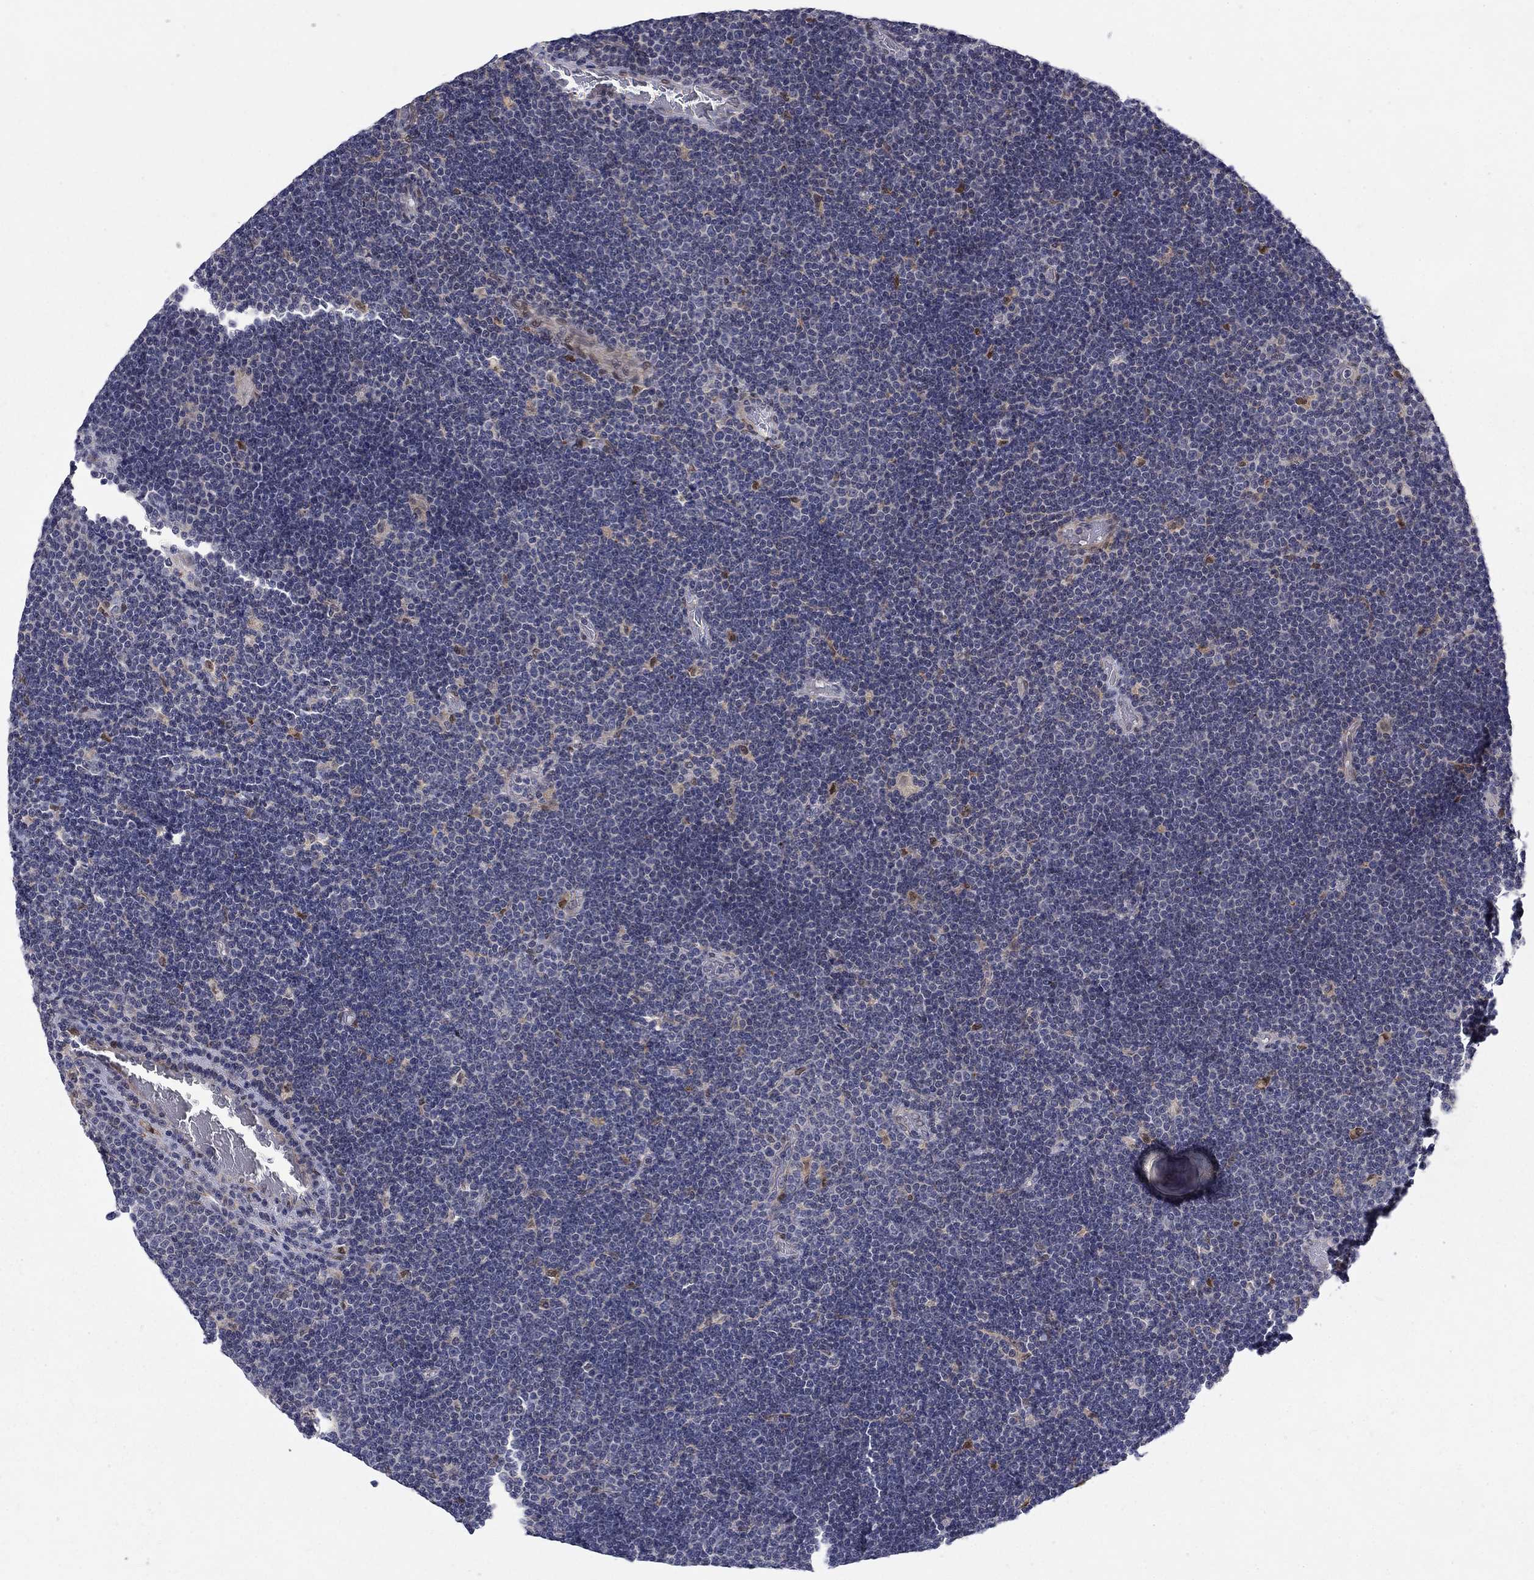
{"staining": {"intensity": "moderate", "quantity": "<25%", "location": "nuclear"}, "tissue": "lymphoma", "cell_type": "Tumor cells", "image_type": "cancer", "snomed": [{"axis": "morphology", "description": "Malignant lymphoma, non-Hodgkin's type, Low grade"}, {"axis": "topography", "description": "Brain"}], "caption": "Tumor cells reveal moderate nuclear expression in approximately <25% of cells in malignant lymphoma, non-Hodgkin's type (low-grade).", "gene": "CBR1", "patient": {"sex": "female", "age": 66}}